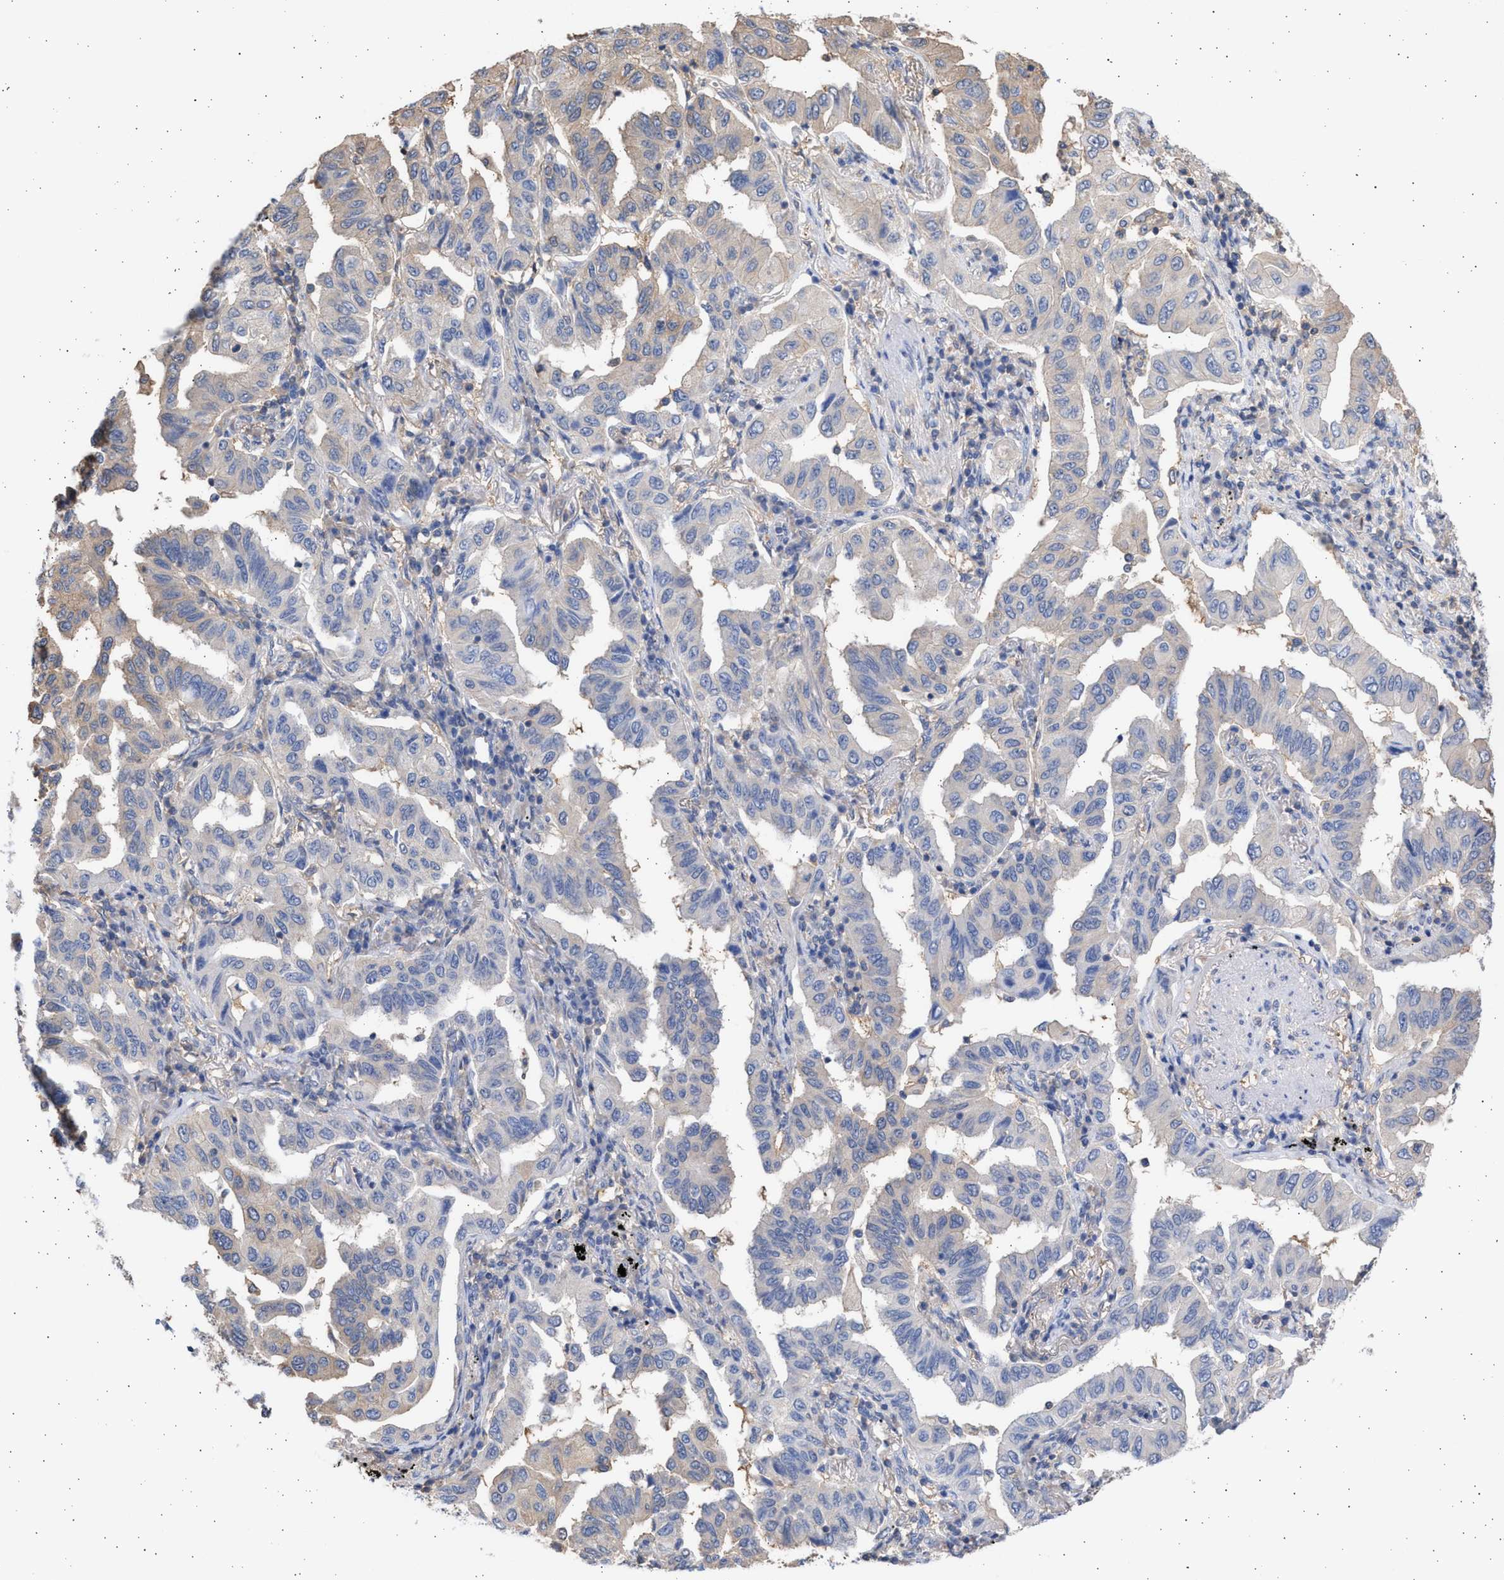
{"staining": {"intensity": "weak", "quantity": "25%-75%", "location": "cytoplasmic/membranous"}, "tissue": "lung cancer", "cell_type": "Tumor cells", "image_type": "cancer", "snomed": [{"axis": "morphology", "description": "Adenocarcinoma, NOS"}, {"axis": "topography", "description": "Lung"}], "caption": "Lung adenocarcinoma stained for a protein (brown) reveals weak cytoplasmic/membranous positive positivity in about 25%-75% of tumor cells.", "gene": "ALDOC", "patient": {"sex": "female", "age": 65}}